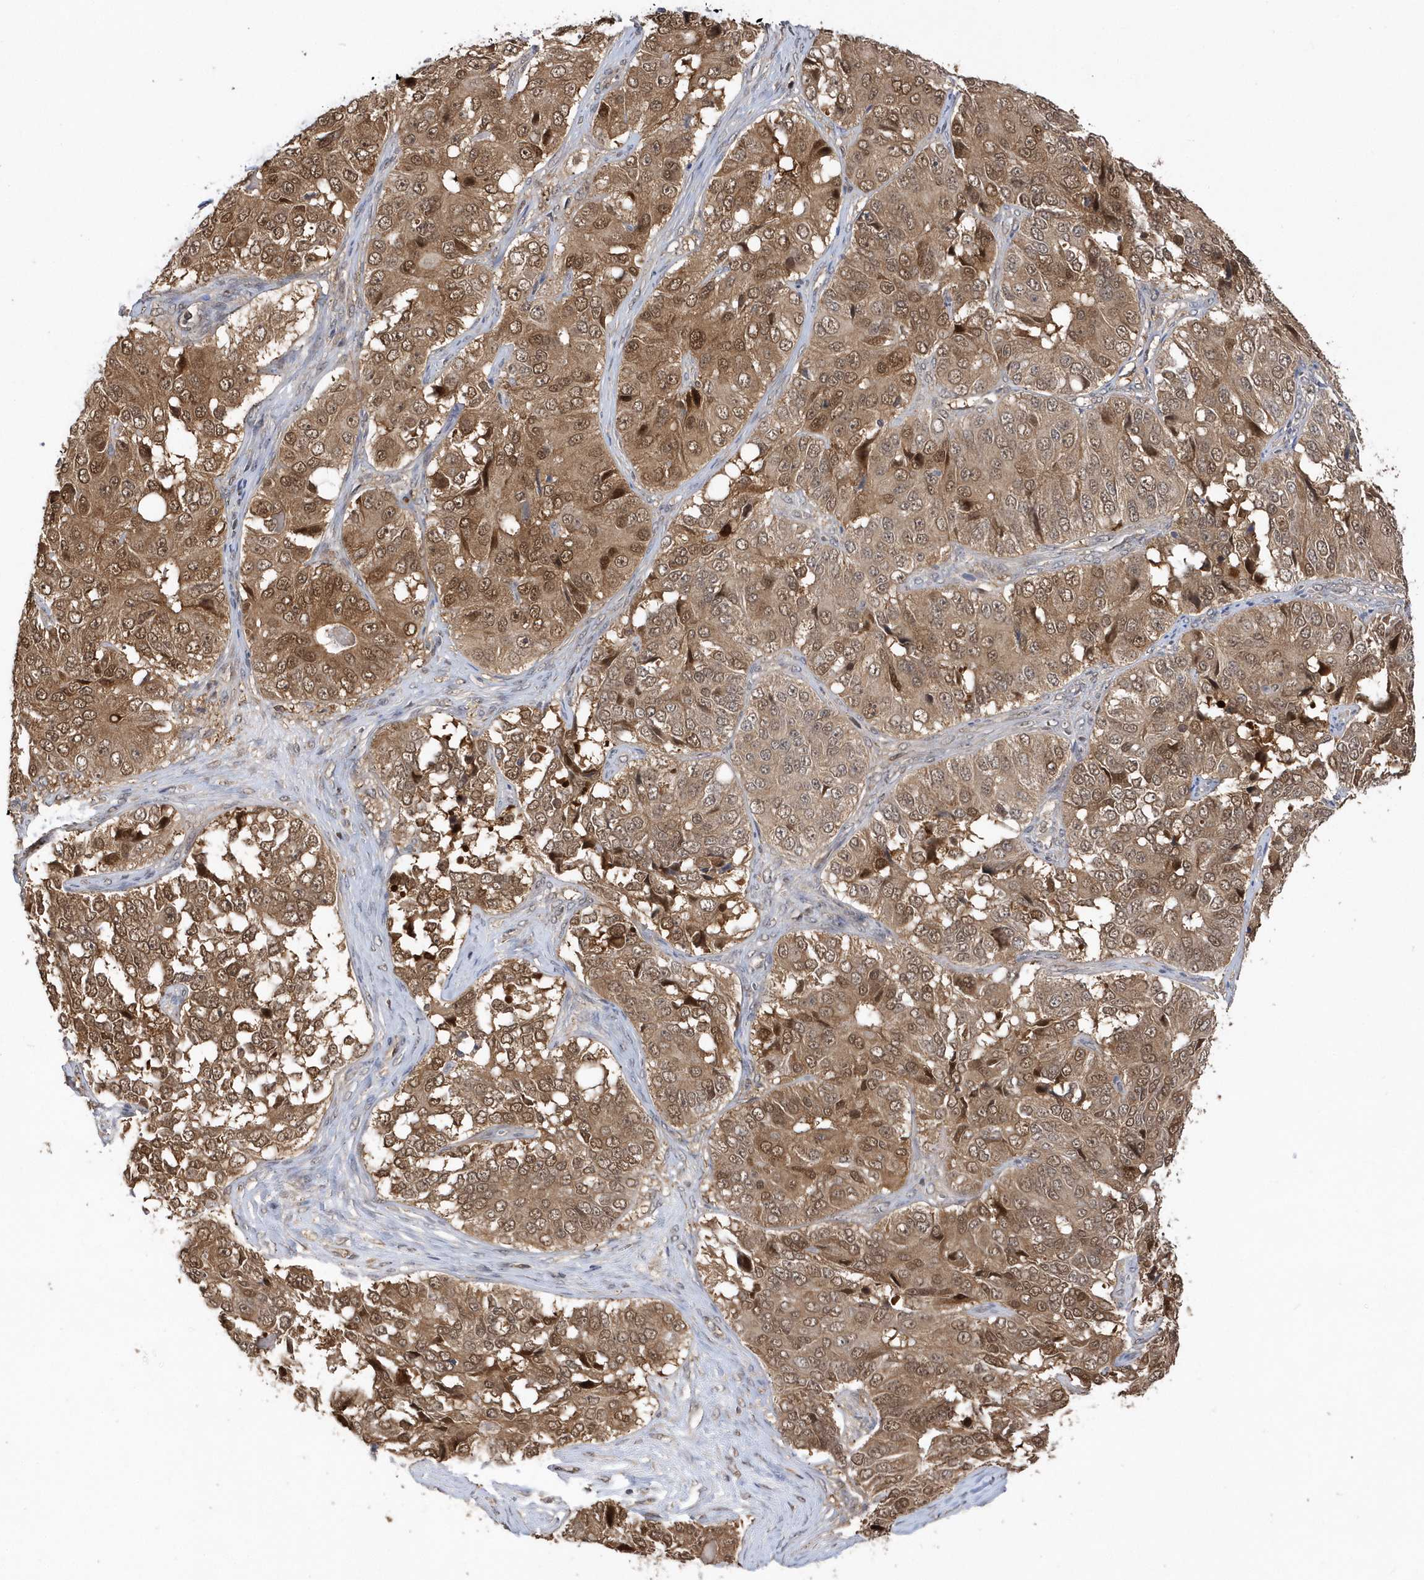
{"staining": {"intensity": "moderate", "quantity": ">75%", "location": "cytoplasmic/membranous,nuclear"}, "tissue": "ovarian cancer", "cell_type": "Tumor cells", "image_type": "cancer", "snomed": [{"axis": "morphology", "description": "Carcinoma, endometroid"}, {"axis": "topography", "description": "Ovary"}], "caption": "Human ovarian cancer stained with a protein marker reveals moderate staining in tumor cells.", "gene": "RPE", "patient": {"sex": "female", "age": 51}}